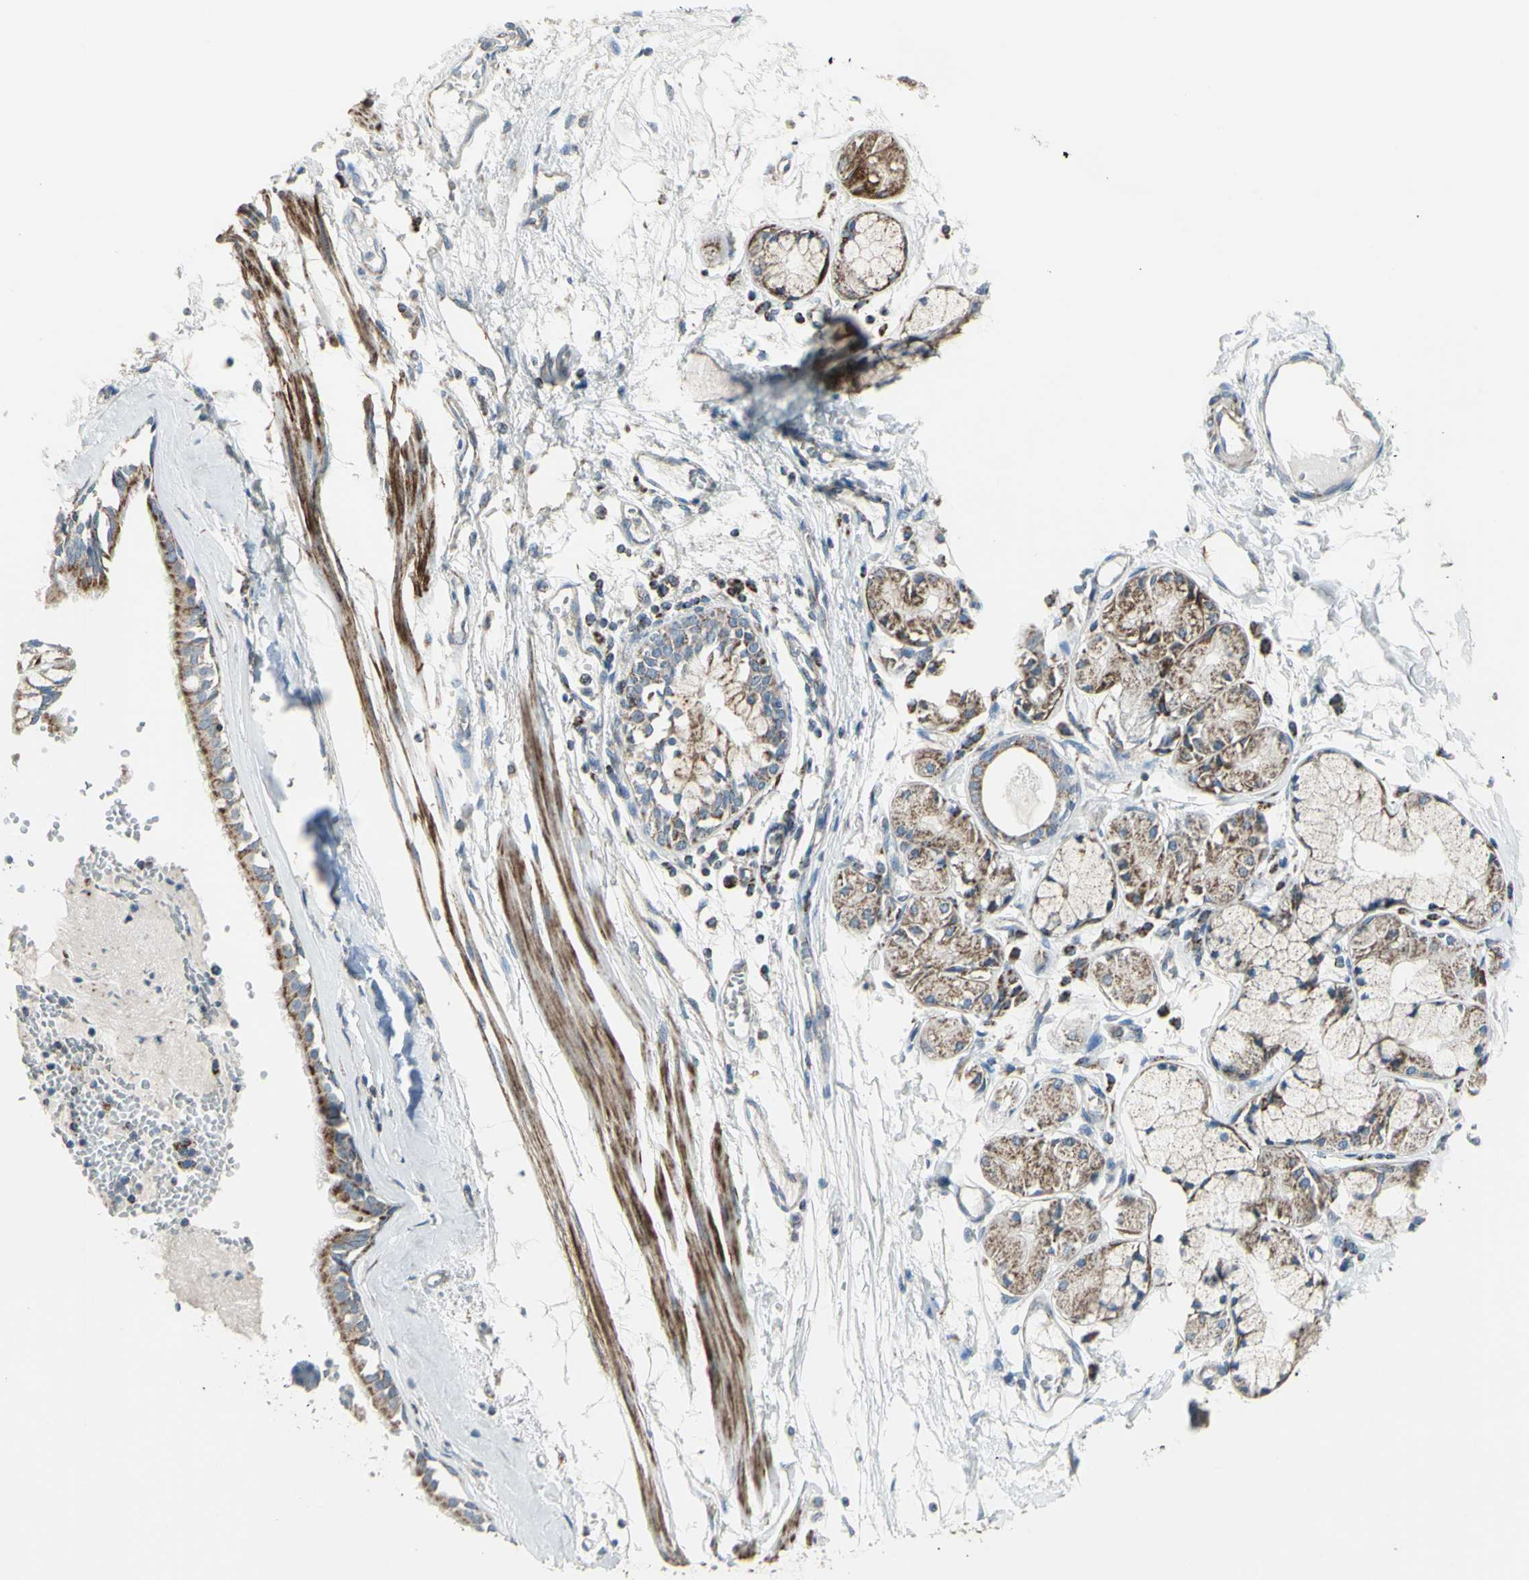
{"staining": {"intensity": "moderate", "quantity": "25%-75%", "location": "cytoplasmic/membranous"}, "tissue": "bronchus", "cell_type": "Respiratory epithelial cells", "image_type": "normal", "snomed": [{"axis": "morphology", "description": "Normal tissue, NOS"}, {"axis": "topography", "description": "Bronchus"}, {"axis": "topography", "description": "Lung"}], "caption": "A brown stain highlights moderate cytoplasmic/membranous expression of a protein in respiratory epithelial cells of benign bronchus. (DAB = brown stain, brightfield microscopy at high magnification).", "gene": "FAM171B", "patient": {"sex": "female", "age": 56}}